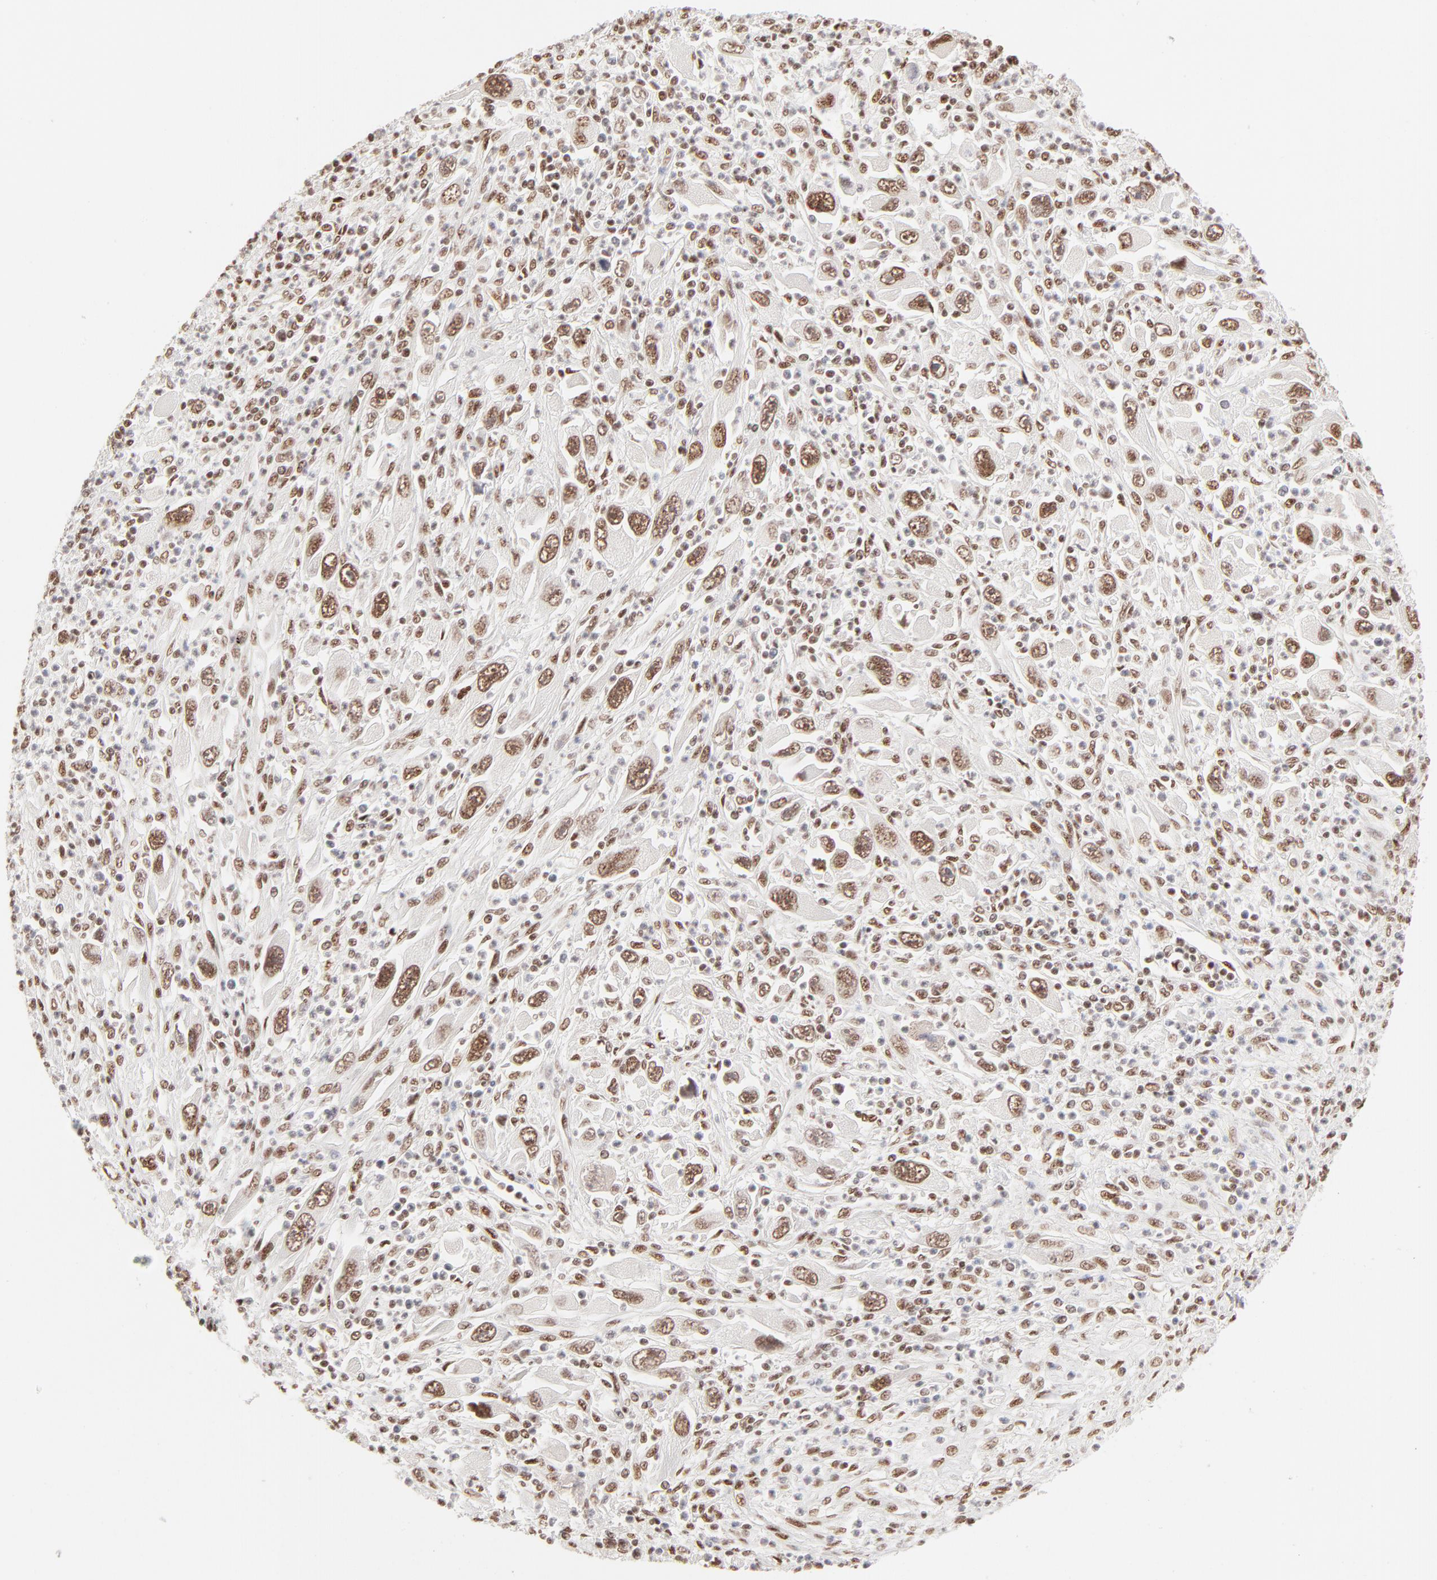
{"staining": {"intensity": "moderate", "quantity": ">75%", "location": "nuclear"}, "tissue": "melanoma", "cell_type": "Tumor cells", "image_type": "cancer", "snomed": [{"axis": "morphology", "description": "Malignant melanoma, Metastatic site"}, {"axis": "topography", "description": "Skin"}], "caption": "Immunohistochemistry (DAB) staining of melanoma displays moderate nuclear protein positivity in about >75% of tumor cells.", "gene": "TARDBP", "patient": {"sex": "female", "age": 56}}